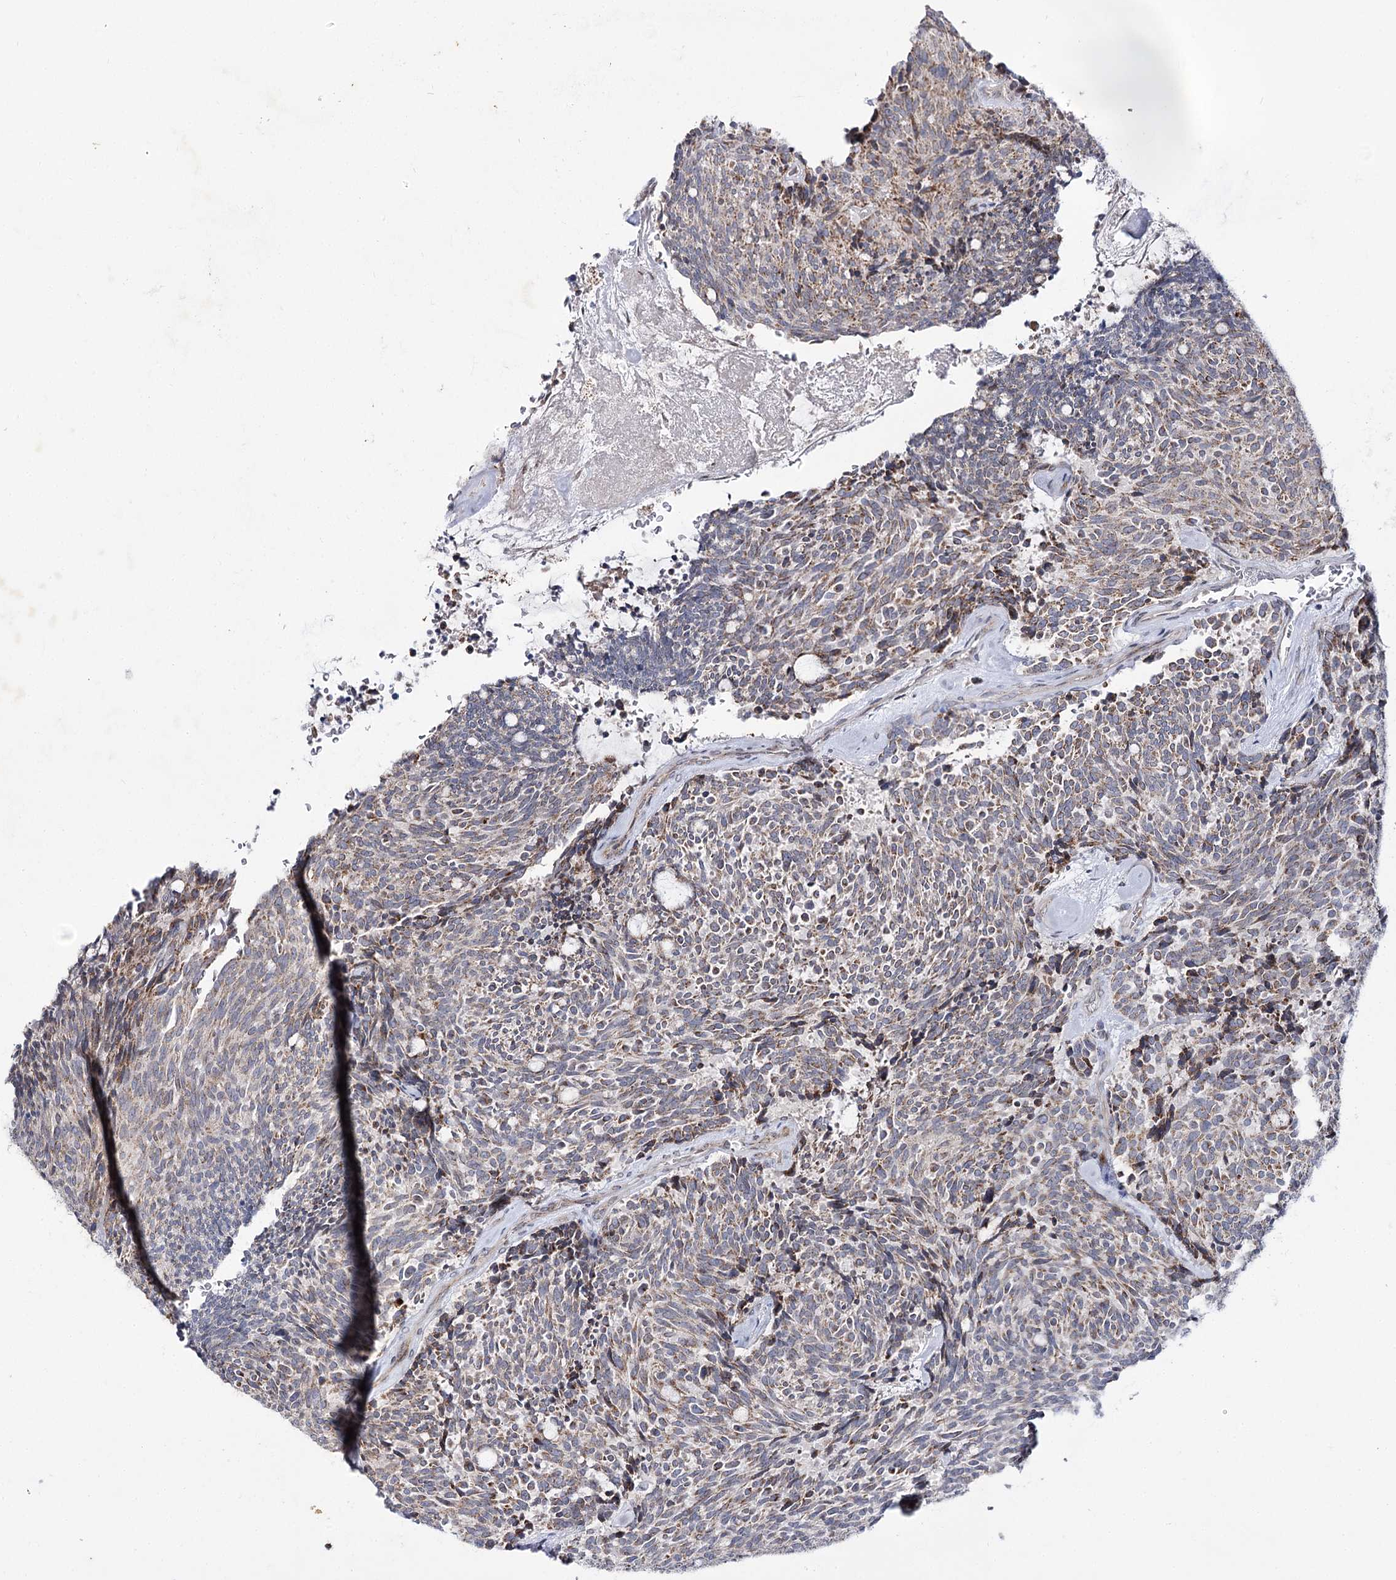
{"staining": {"intensity": "moderate", "quantity": "25%-75%", "location": "cytoplasmic/membranous"}, "tissue": "carcinoid", "cell_type": "Tumor cells", "image_type": "cancer", "snomed": [{"axis": "morphology", "description": "Carcinoid, malignant, NOS"}, {"axis": "topography", "description": "Pancreas"}], "caption": "IHC (DAB (3,3'-diaminobenzidine)) staining of human carcinoid shows moderate cytoplasmic/membranous protein staining in about 25%-75% of tumor cells.", "gene": "C11orf80", "patient": {"sex": "female", "age": 54}}